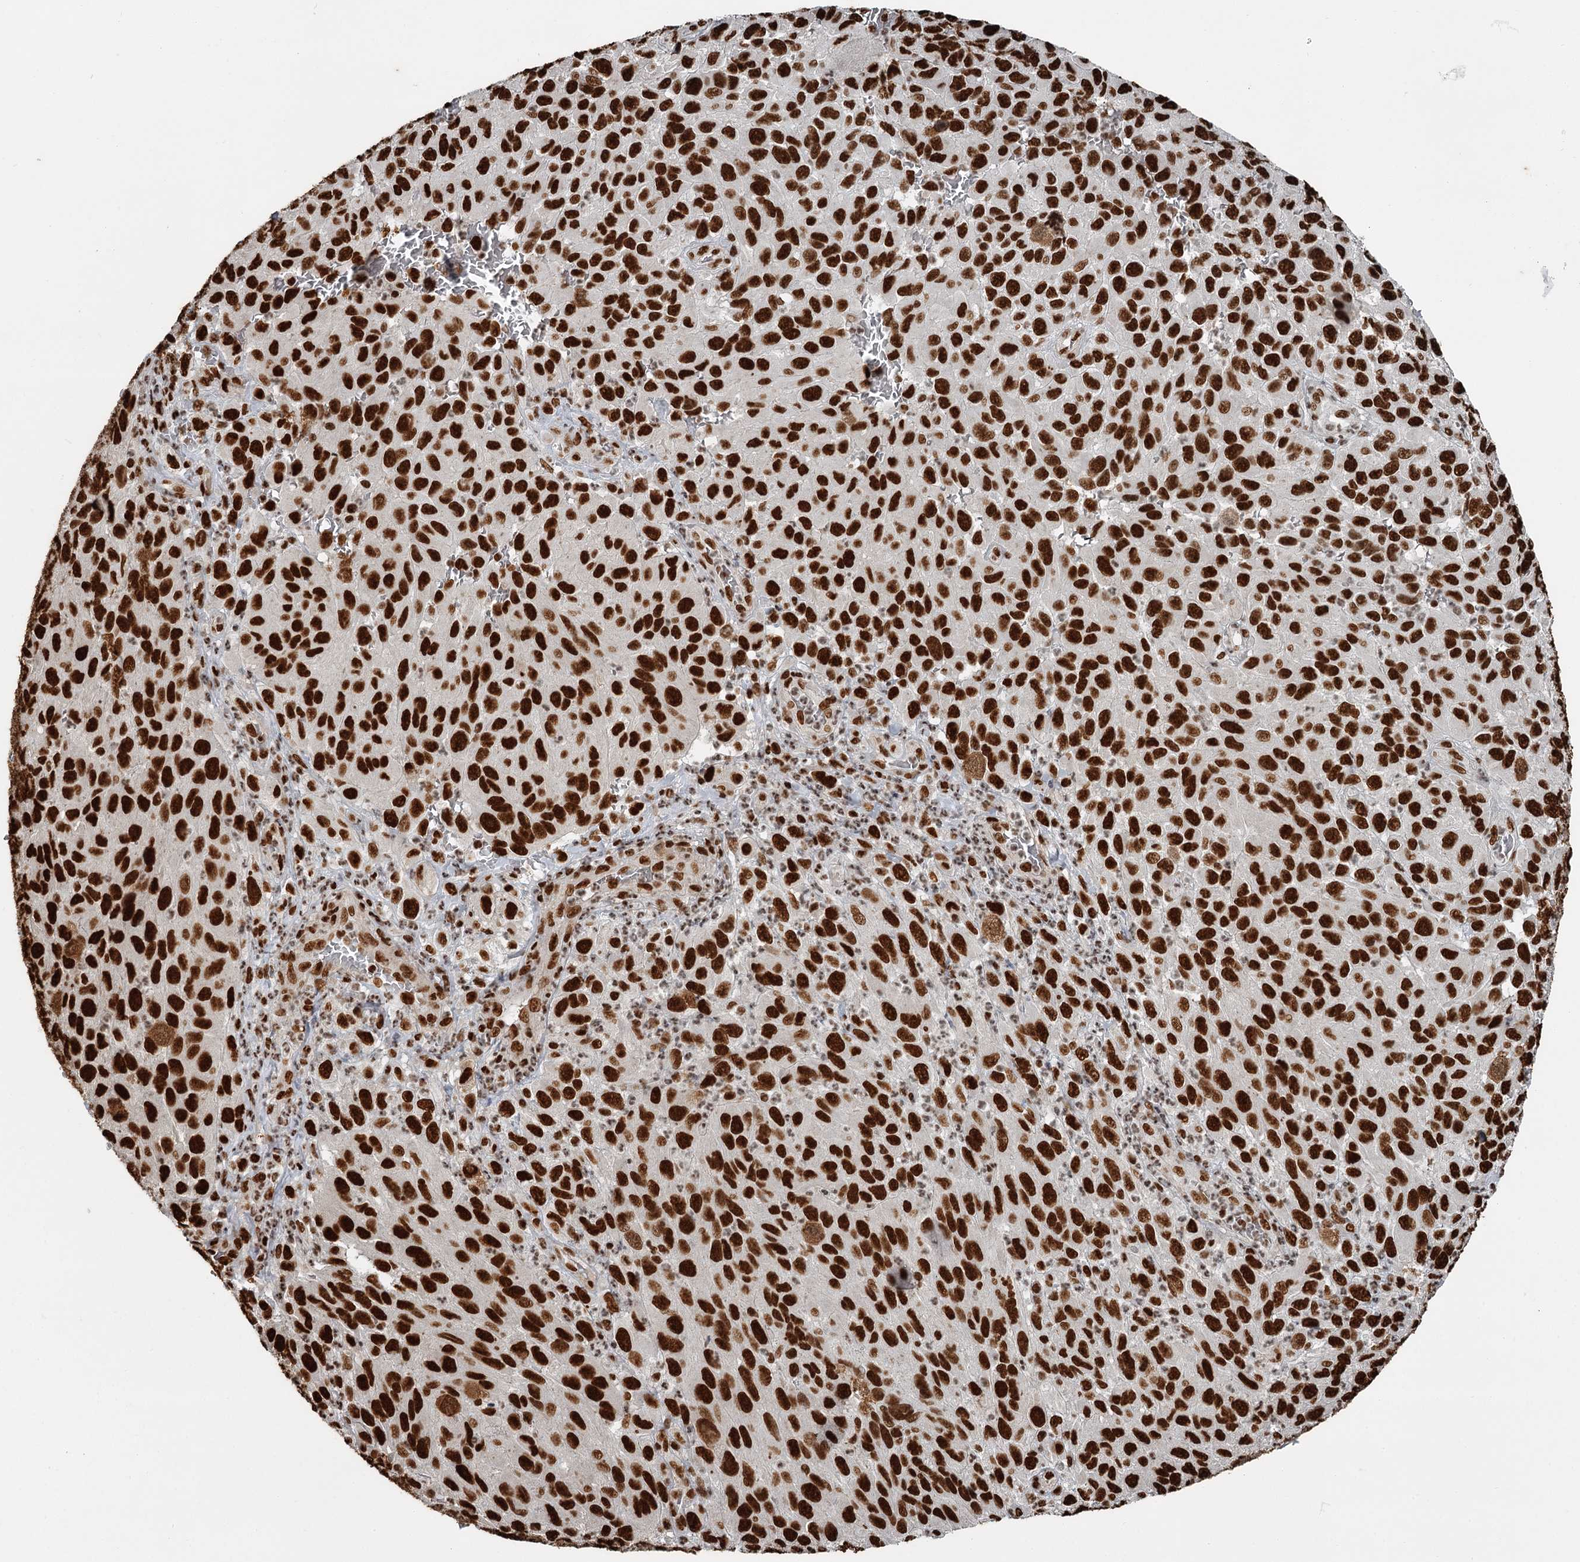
{"staining": {"intensity": "strong", "quantity": ">75%", "location": "nuclear"}, "tissue": "melanoma", "cell_type": "Tumor cells", "image_type": "cancer", "snomed": [{"axis": "morphology", "description": "Normal tissue, NOS"}, {"axis": "morphology", "description": "Malignant melanoma, NOS"}, {"axis": "topography", "description": "Skin"}], "caption": "Strong nuclear protein staining is seen in approximately >75% of tumor cells in melanoma. The staining was performed using DAB (3,3'-diaminobenzidine), with brown indicating positive protein expression. Nuclei are stained blue with hematoxylin.", "gene": "RBBP7", "patient": {"sex": "female", "age": 96}}